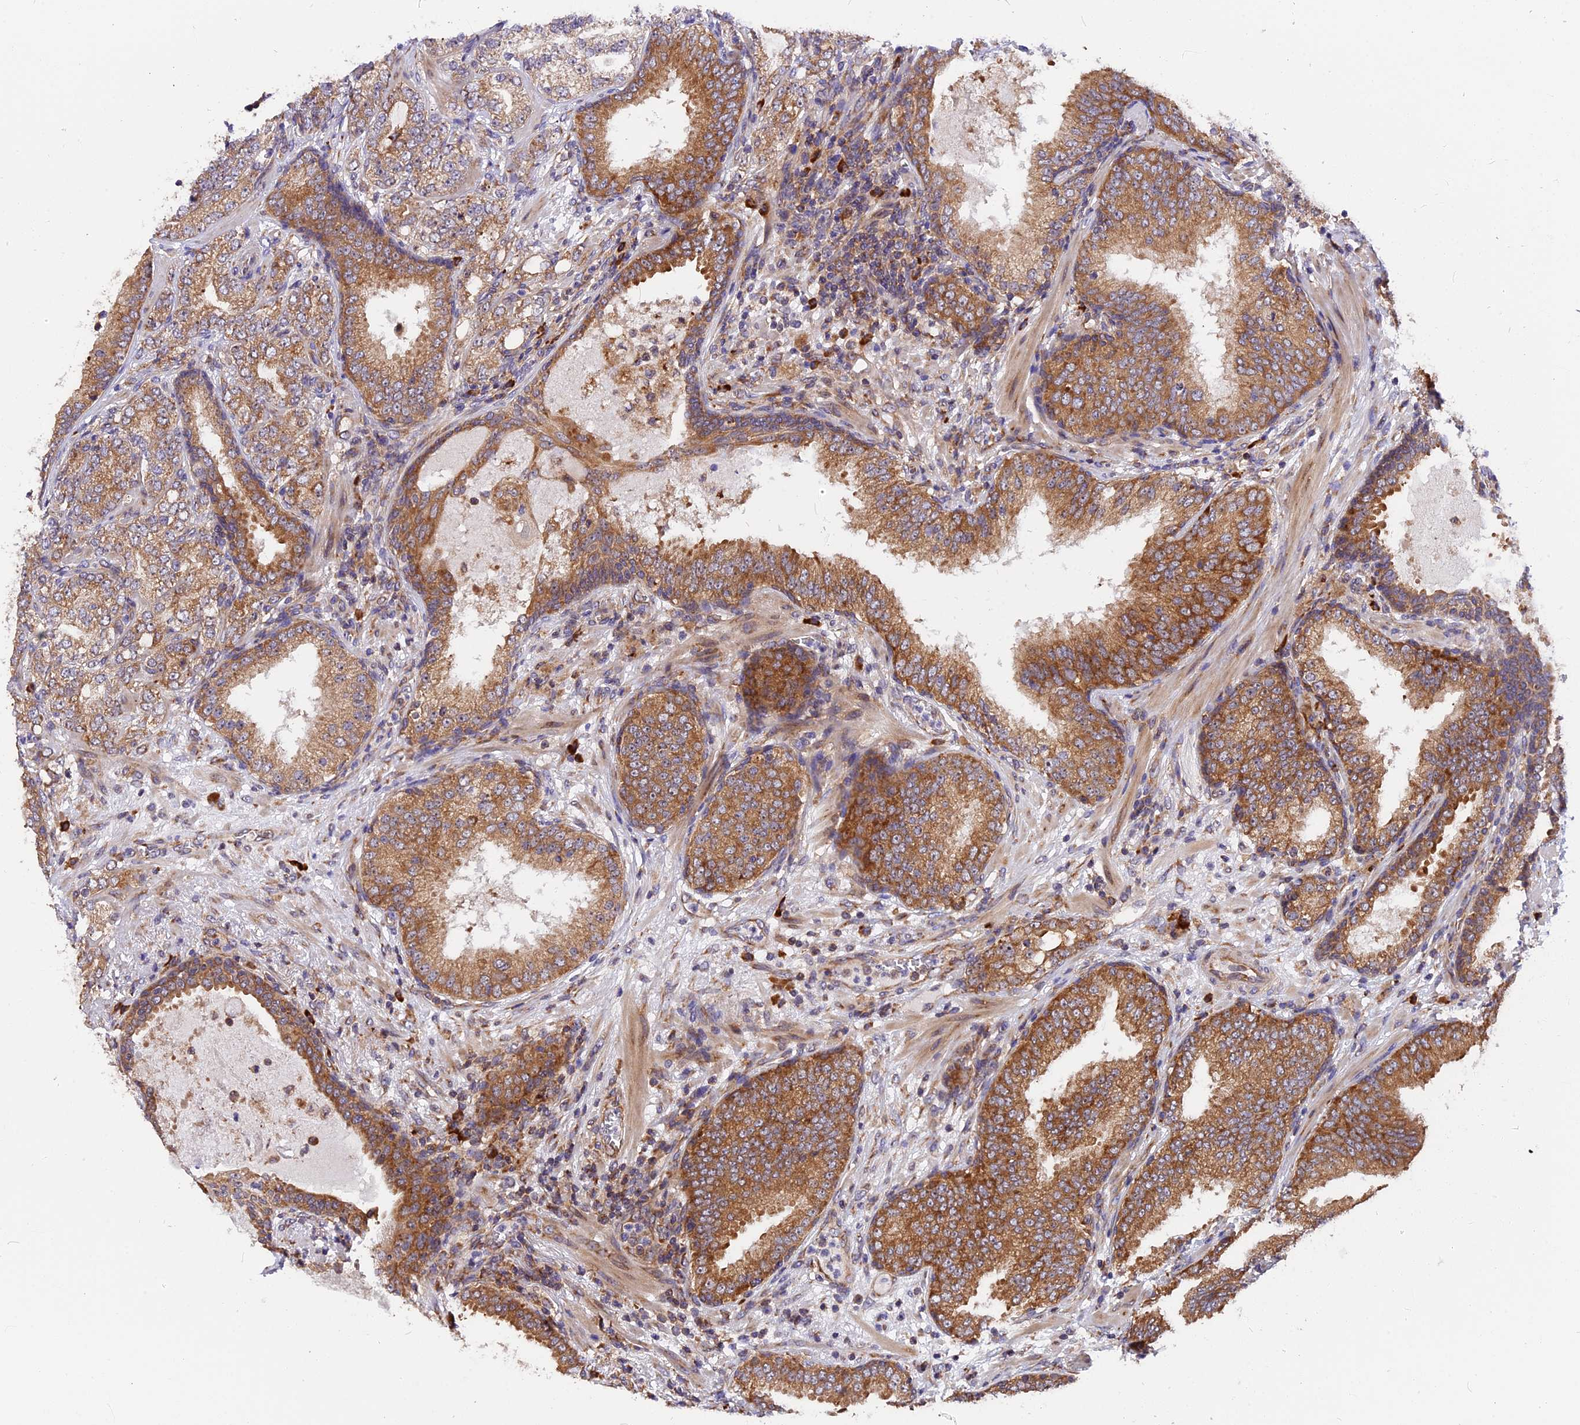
{"staining": {"intensity": "moderate", "quantity": ">75%", "location": "cytoplasmic/membranous"}, "tissue": "prostate cancer", "cell_type": "Tumor cells", "image_type": "cancer", "snomed": [{"axis": "morphology", "description": "Adenocarcinoma, High grade"}, {"axis": "topography", "description": "Prostate"}], "caption": "An image showing moderate cytoplasmic/membranous positivity in approximately >75% of tumor cells in adenocarcinoma (high-grade) (prostate), as visualized by brown immunohistochemical staining.", "gene": "GNPTAB", "patient": {"sex": "male", "age": 64}}